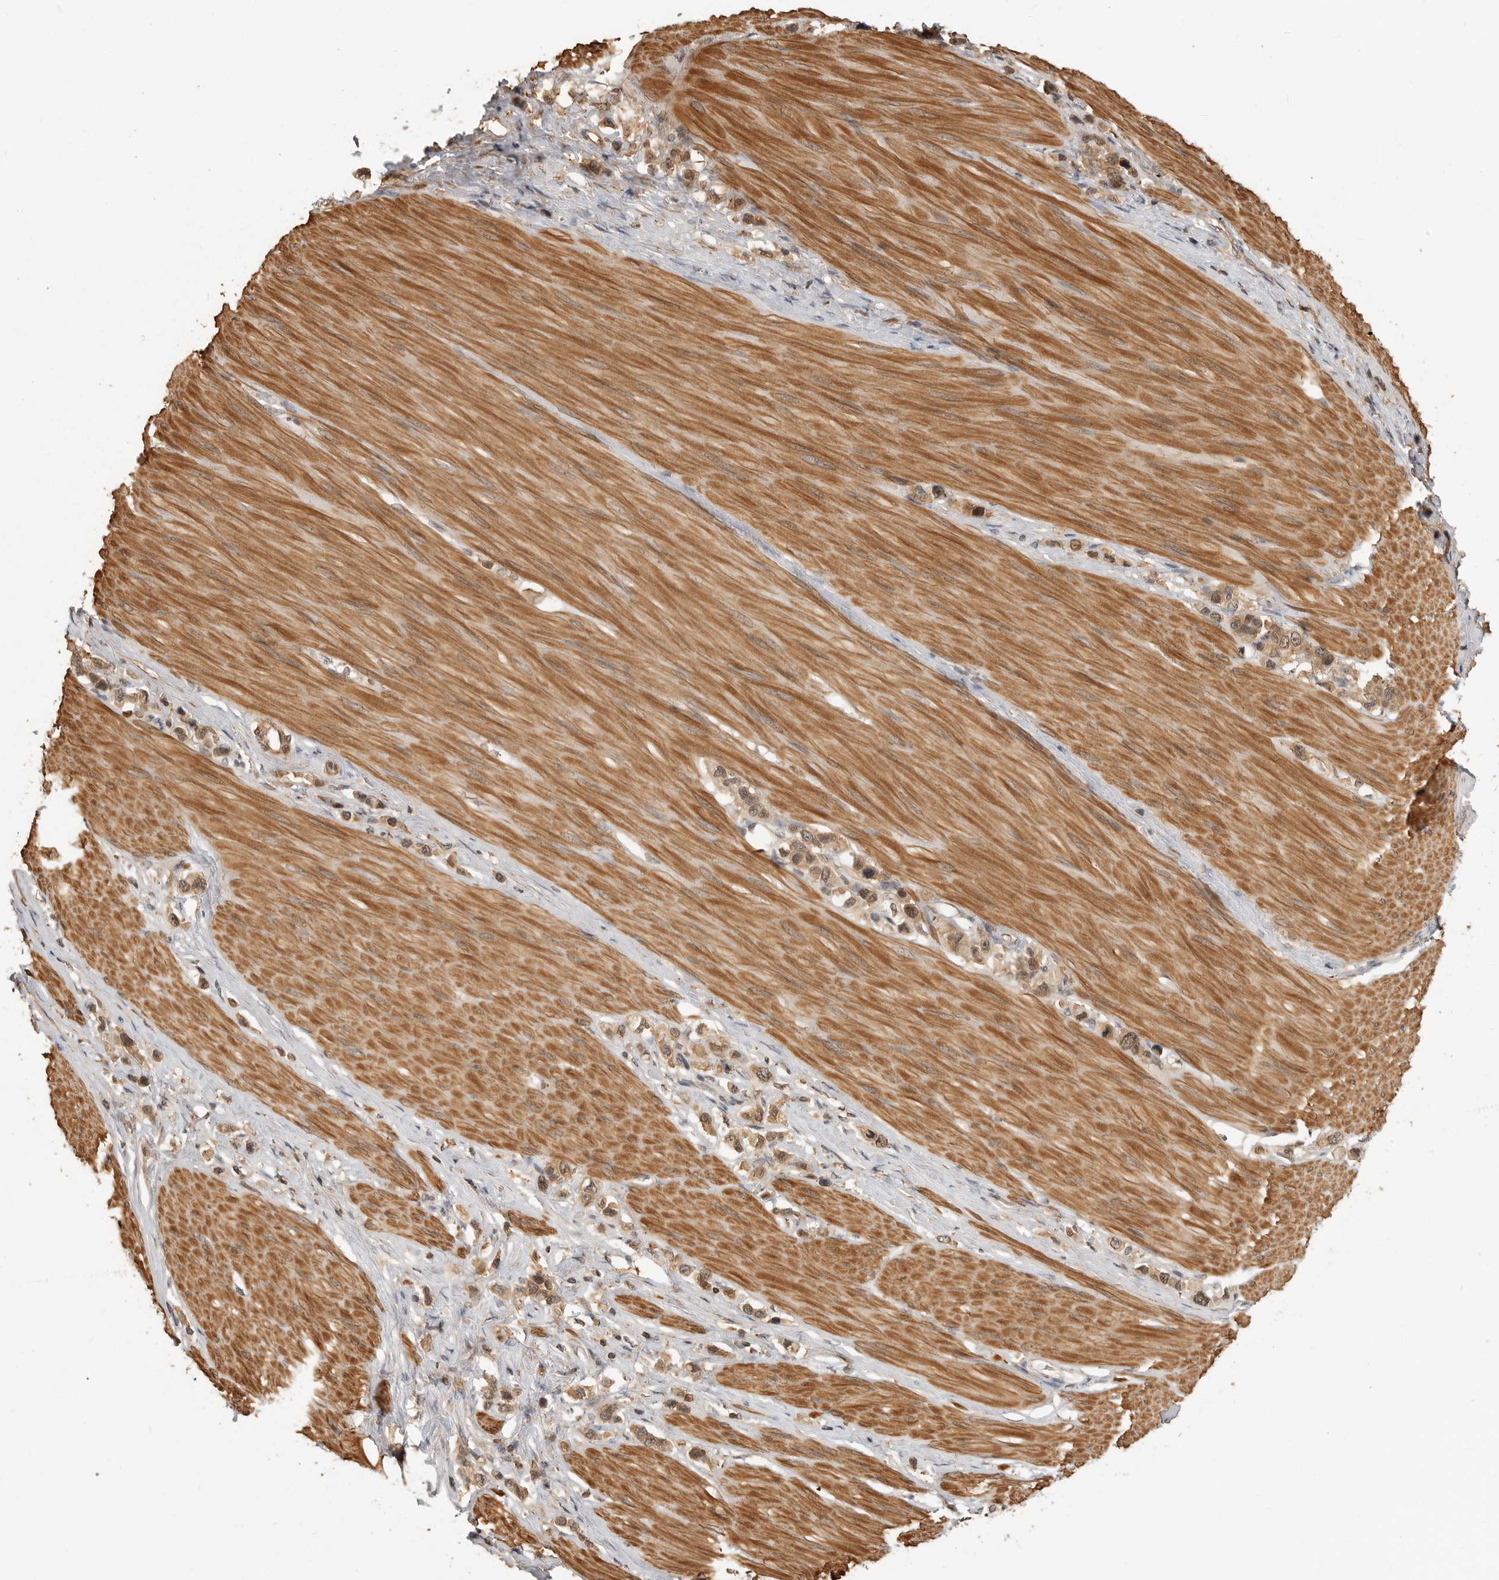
{"staining": {"intensity": "moderate", "quantity": ">75%", "location": "cytoplasmic/membranous,nuclear"}, "tissue": "stomach cancer", "cell_type": "Tumor cells", "image_type": "cancer", "snomed": [{"axis": "morphology", "description": "Adenocarcinoma, NOS"}, {"axis": "topography", "description": "Stomach"}], "caption": "Tumor cells display medium levels of moderate cytoplasmic/membranous and nuclear expression in approximately >75% of cells in stomach cancer (adenocarcinoma). (brown staining indicates protein expression, while blue staining denotes nuclei).", "gene": "ERN1", "patient": {"sex": "female", "age": 65}}